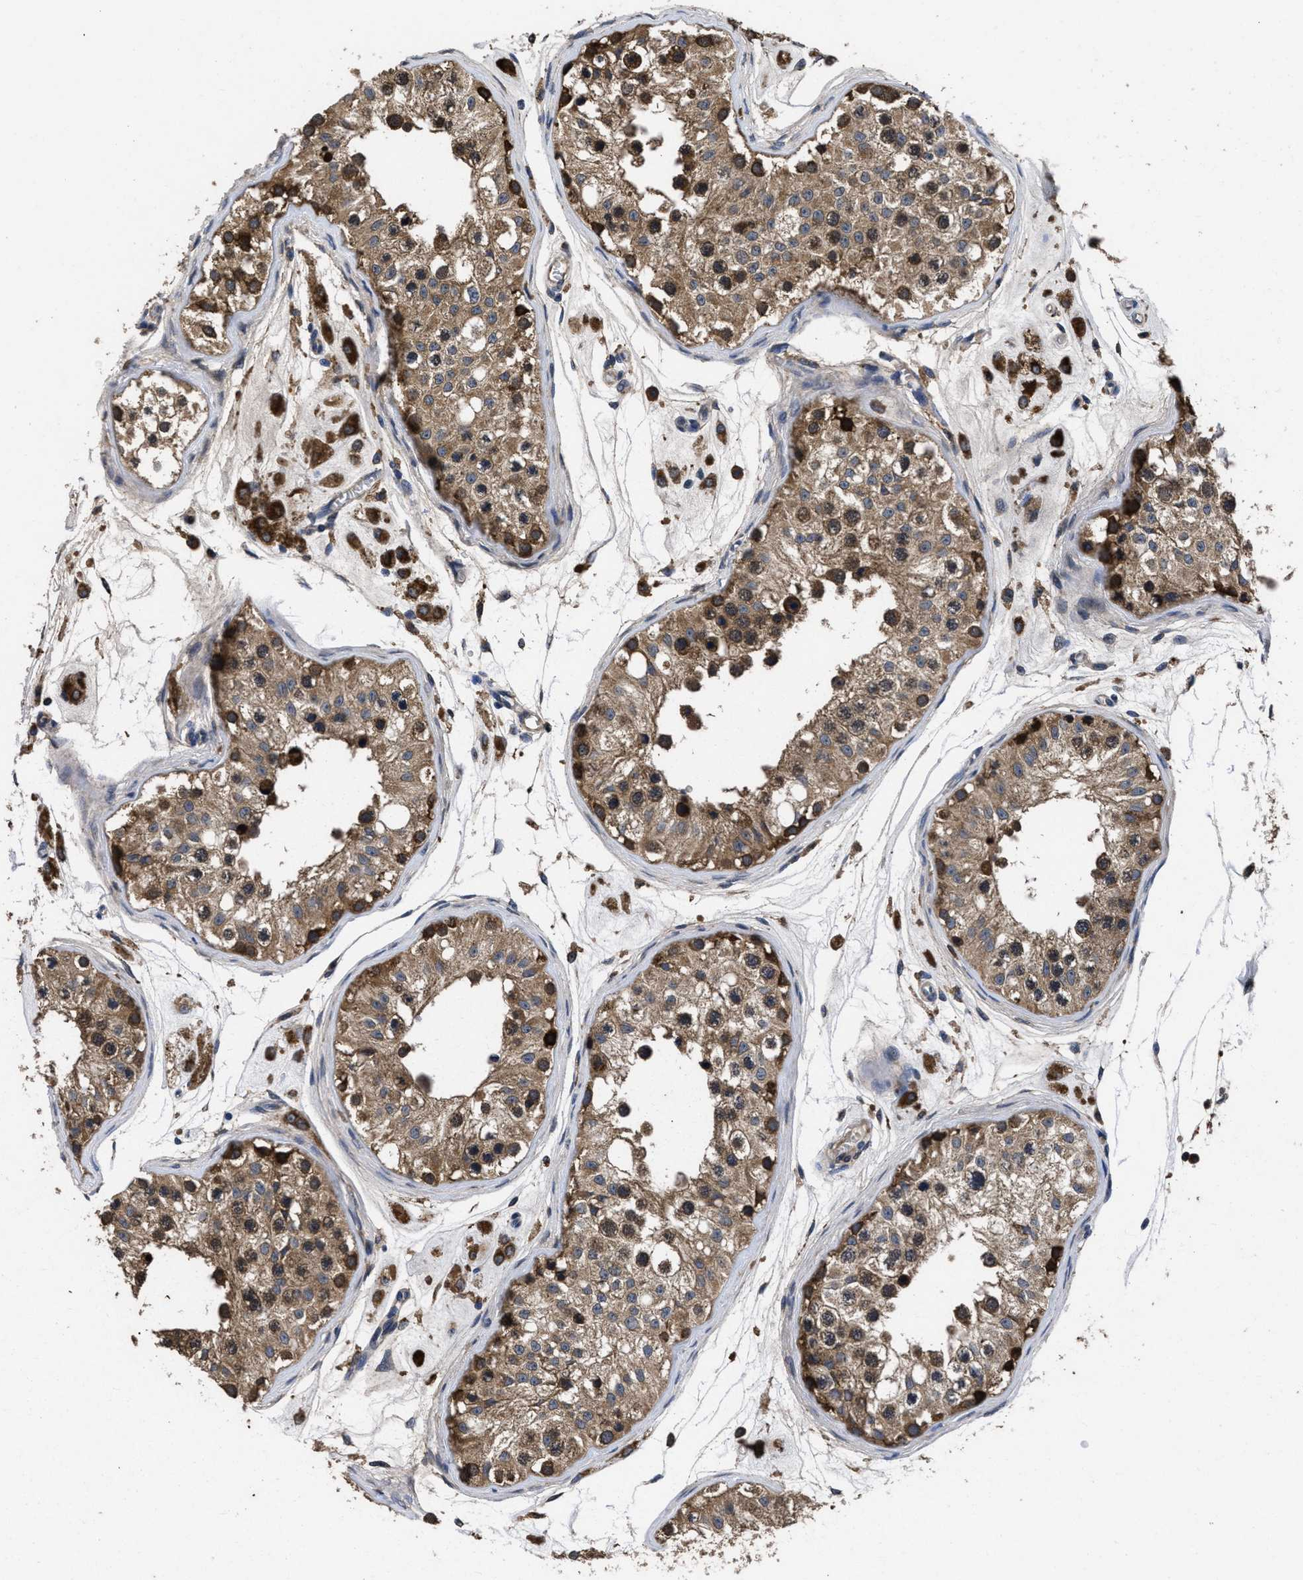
{"staining": {"intensity": "strong", "quantity": ">75%", "location": "cytoplasmic/membranous"}, "tissue": "testis", "cell_type": "Cells in seminiferous ducts", "image_type": "normal", "snomed": [{"axis": "morphology", "description": "Normal tissue, NOS"}, {"axis": "morphology", "description": "Adenocarcinoma, metastatic, NOS"}, {"axis": "topography", "description": "Testis"}], "caption": "Brown immunohistochemical staining in normal testis demonstrates strong cytoplasmic/membranous staining in approximately >75% of cells in seminiferous ducts.", "gene": "LRRC3", "patient": {"sex": "male", "age": 26}}